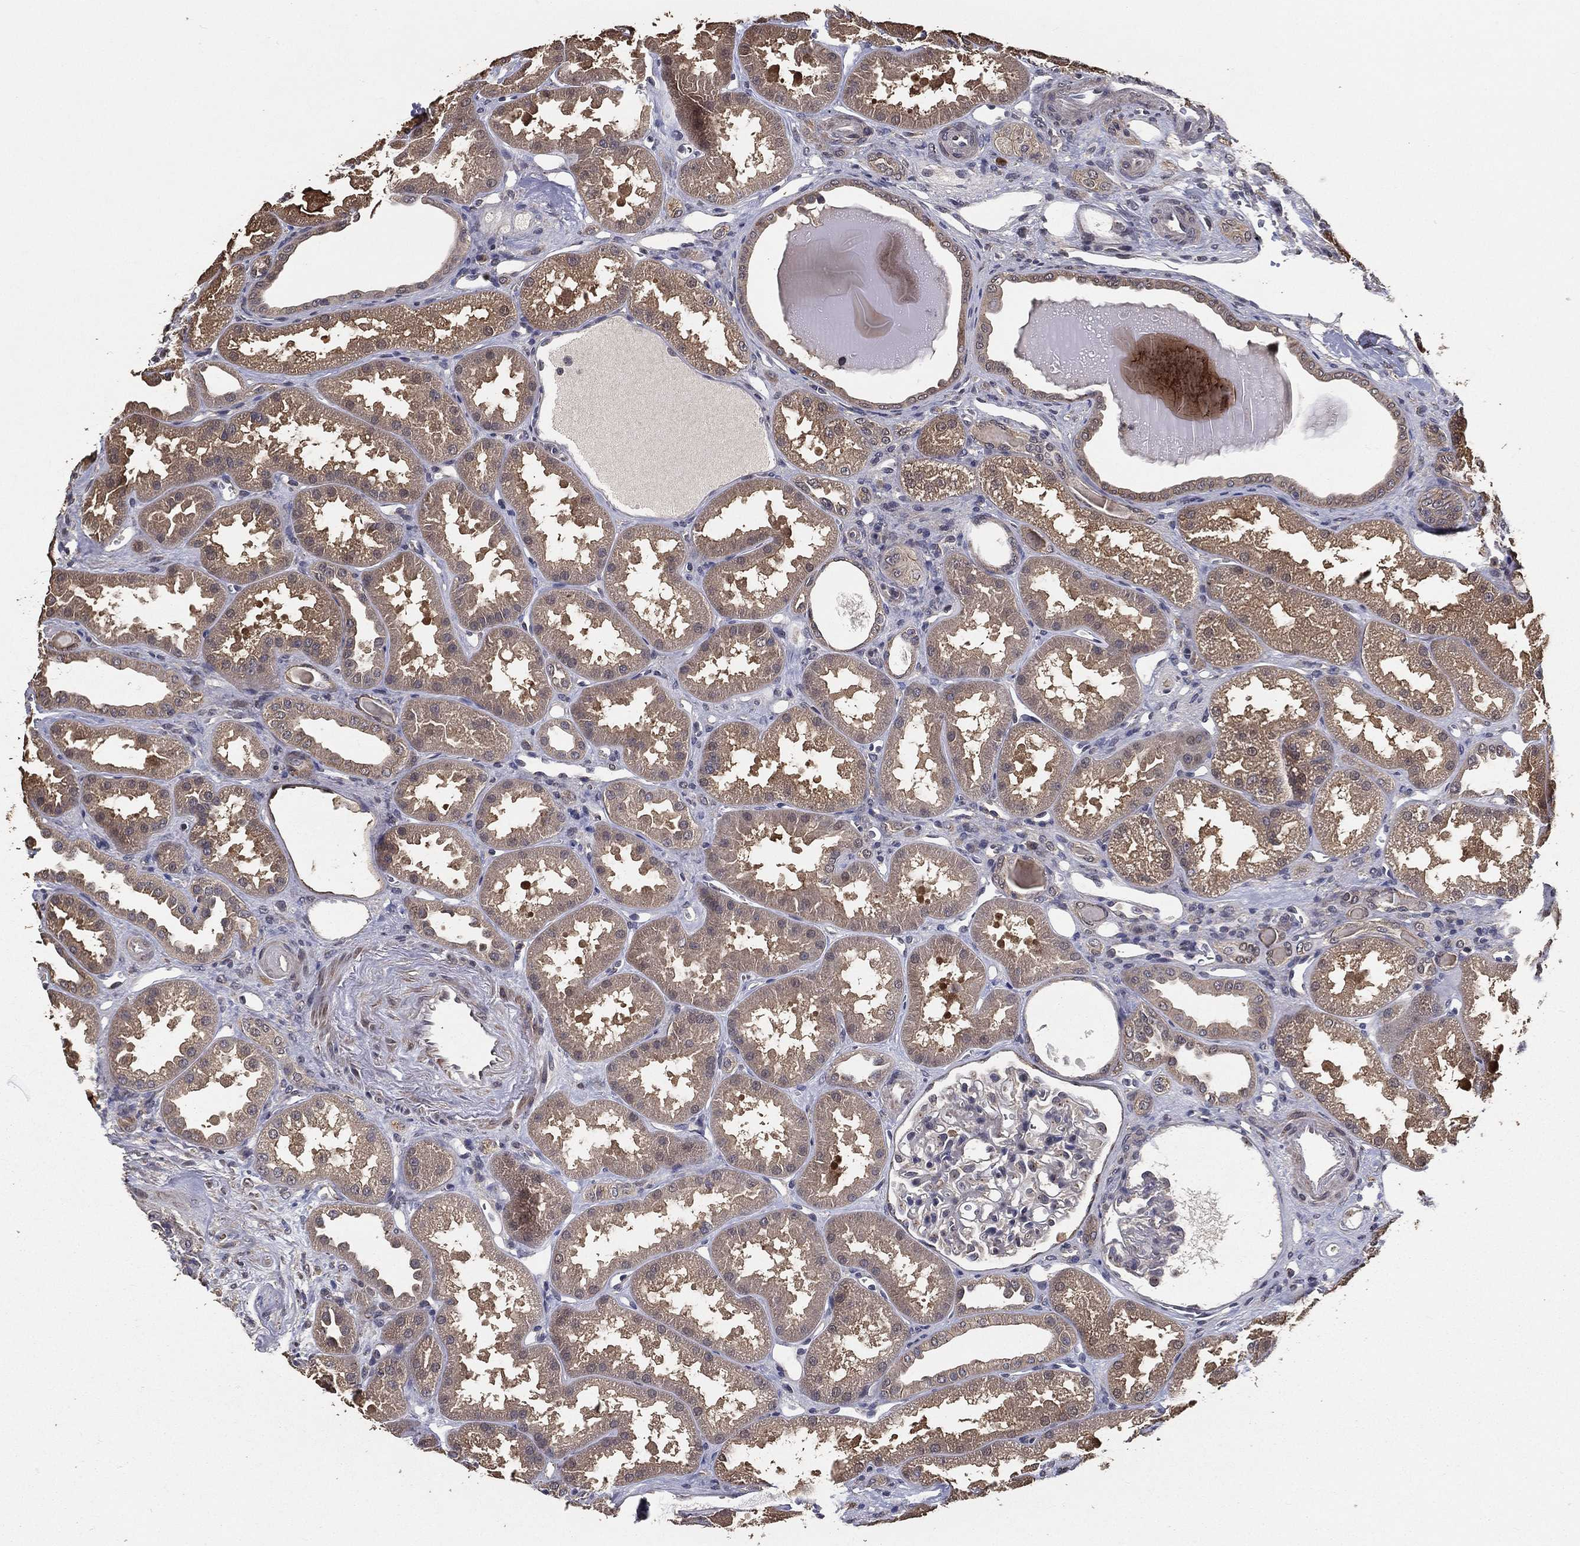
{"staining": {"intensity": "negative", "quantity": "none", "location": "none"}, "tissue": "kidney", "cell_type": "Cells in glomeruli", "image_type": "normal", "snomed": [{"axis": "morphology", "description": "Normal tissue, NOS"}, {"axis": "topography", "description": "Kidney"}], "caption": "IHC of normal kidney reveals no positivity in cells in glomeruli. (Brightfield microscopy of DAB immunohistochemistry (IHC) at high magnification).", "gene": "PCNT", "patient": {"sex": "male", "age": 61}}